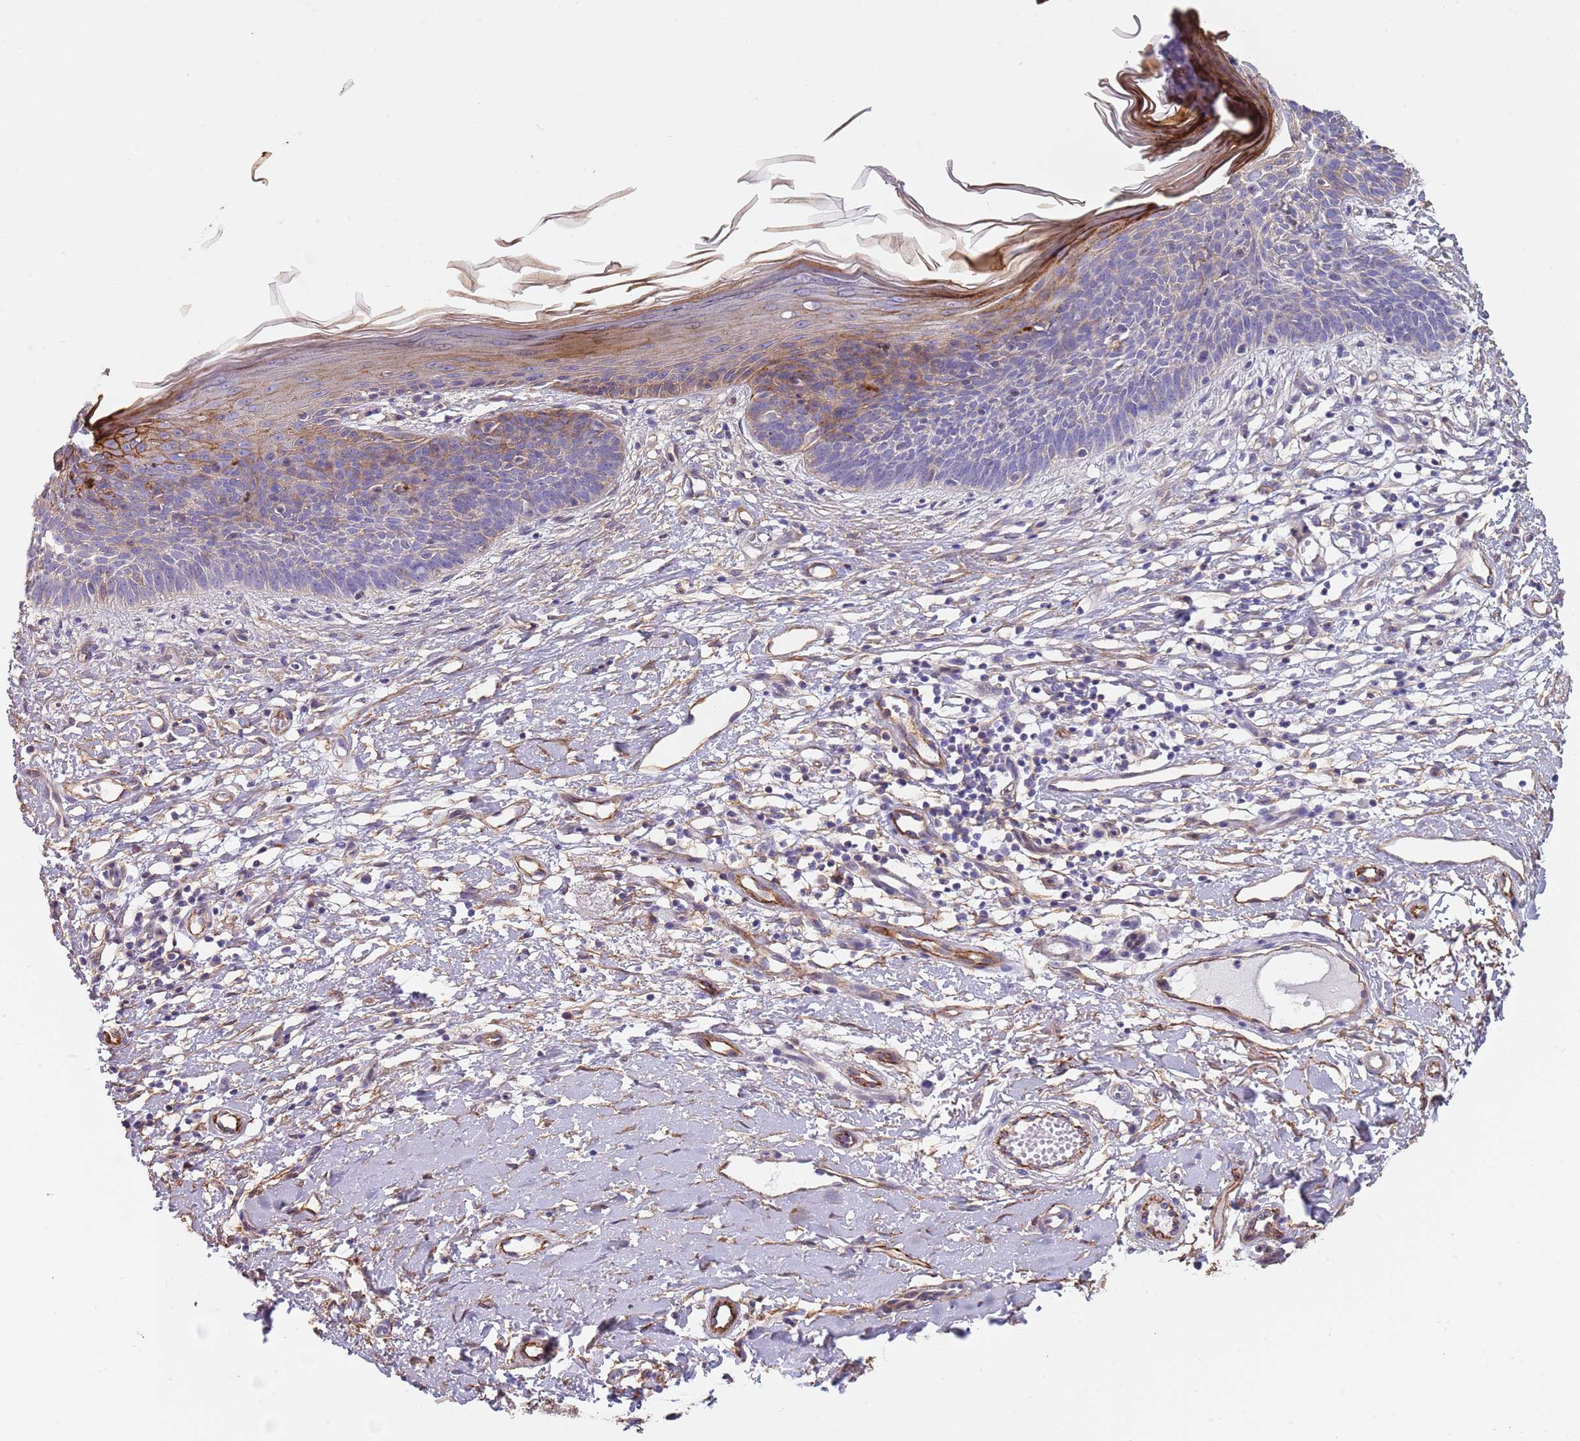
{"staining": {"intensity": "weak", "quantity": "<25%", "location": "cytoplasmic/membranous"}, "tissue": "skin cancer", "cell_type": "Tumor cells", "image_type": "cancer", "snomed": [{"axis": "morphology", "description": "Basal cell carcinoma"}, {"axis": "topography", "description": "Skin"}], "caption": "An image of skin basal cell carcinoma stained for a protein reveals no brown staining in tumor cells.", "gene": "NBPF3", "patient": {"sex": "male", "age": 78}}